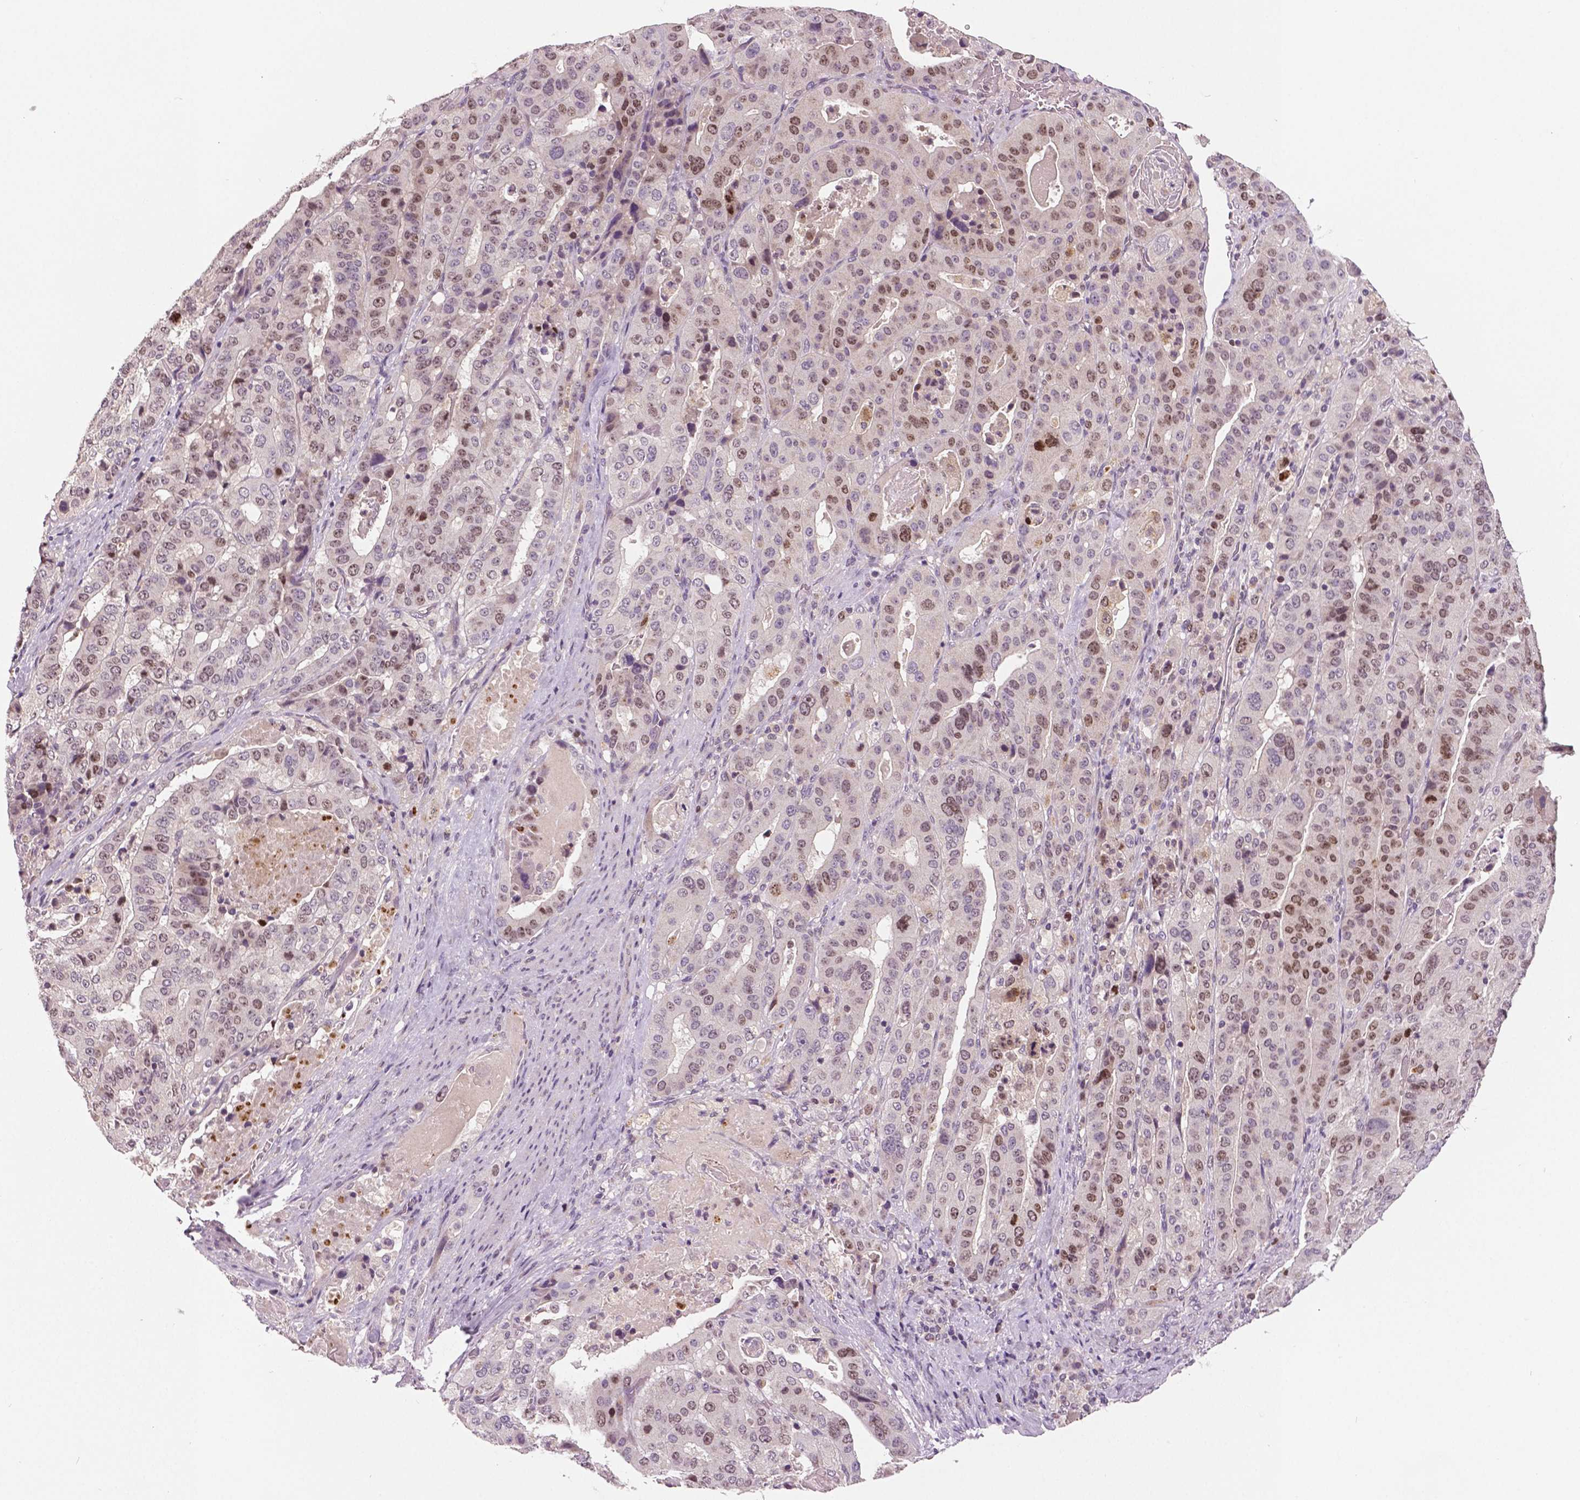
{"staining": {"intensity": "moderate", "quantity": "25%-75%", "location": "nuclear"}, "tissue": "stomach cancer", "cell_type": "Tumor cells", "image_type": "cancer", "snomed": [{"axis": "morphology", "description": "Adenocarcinoma, NOS"}, {"axis": "topography", "description": "Stomach"}], "caption": "A high-resolution histopathology image shows immunohistochemistry (IHC) staining of stomach cancer, which reveals moderate nuclear positivity in about 25%-75% of tumor cells.", "gene": "MKI67", "patient": {"sex": "male", "age": 48}}